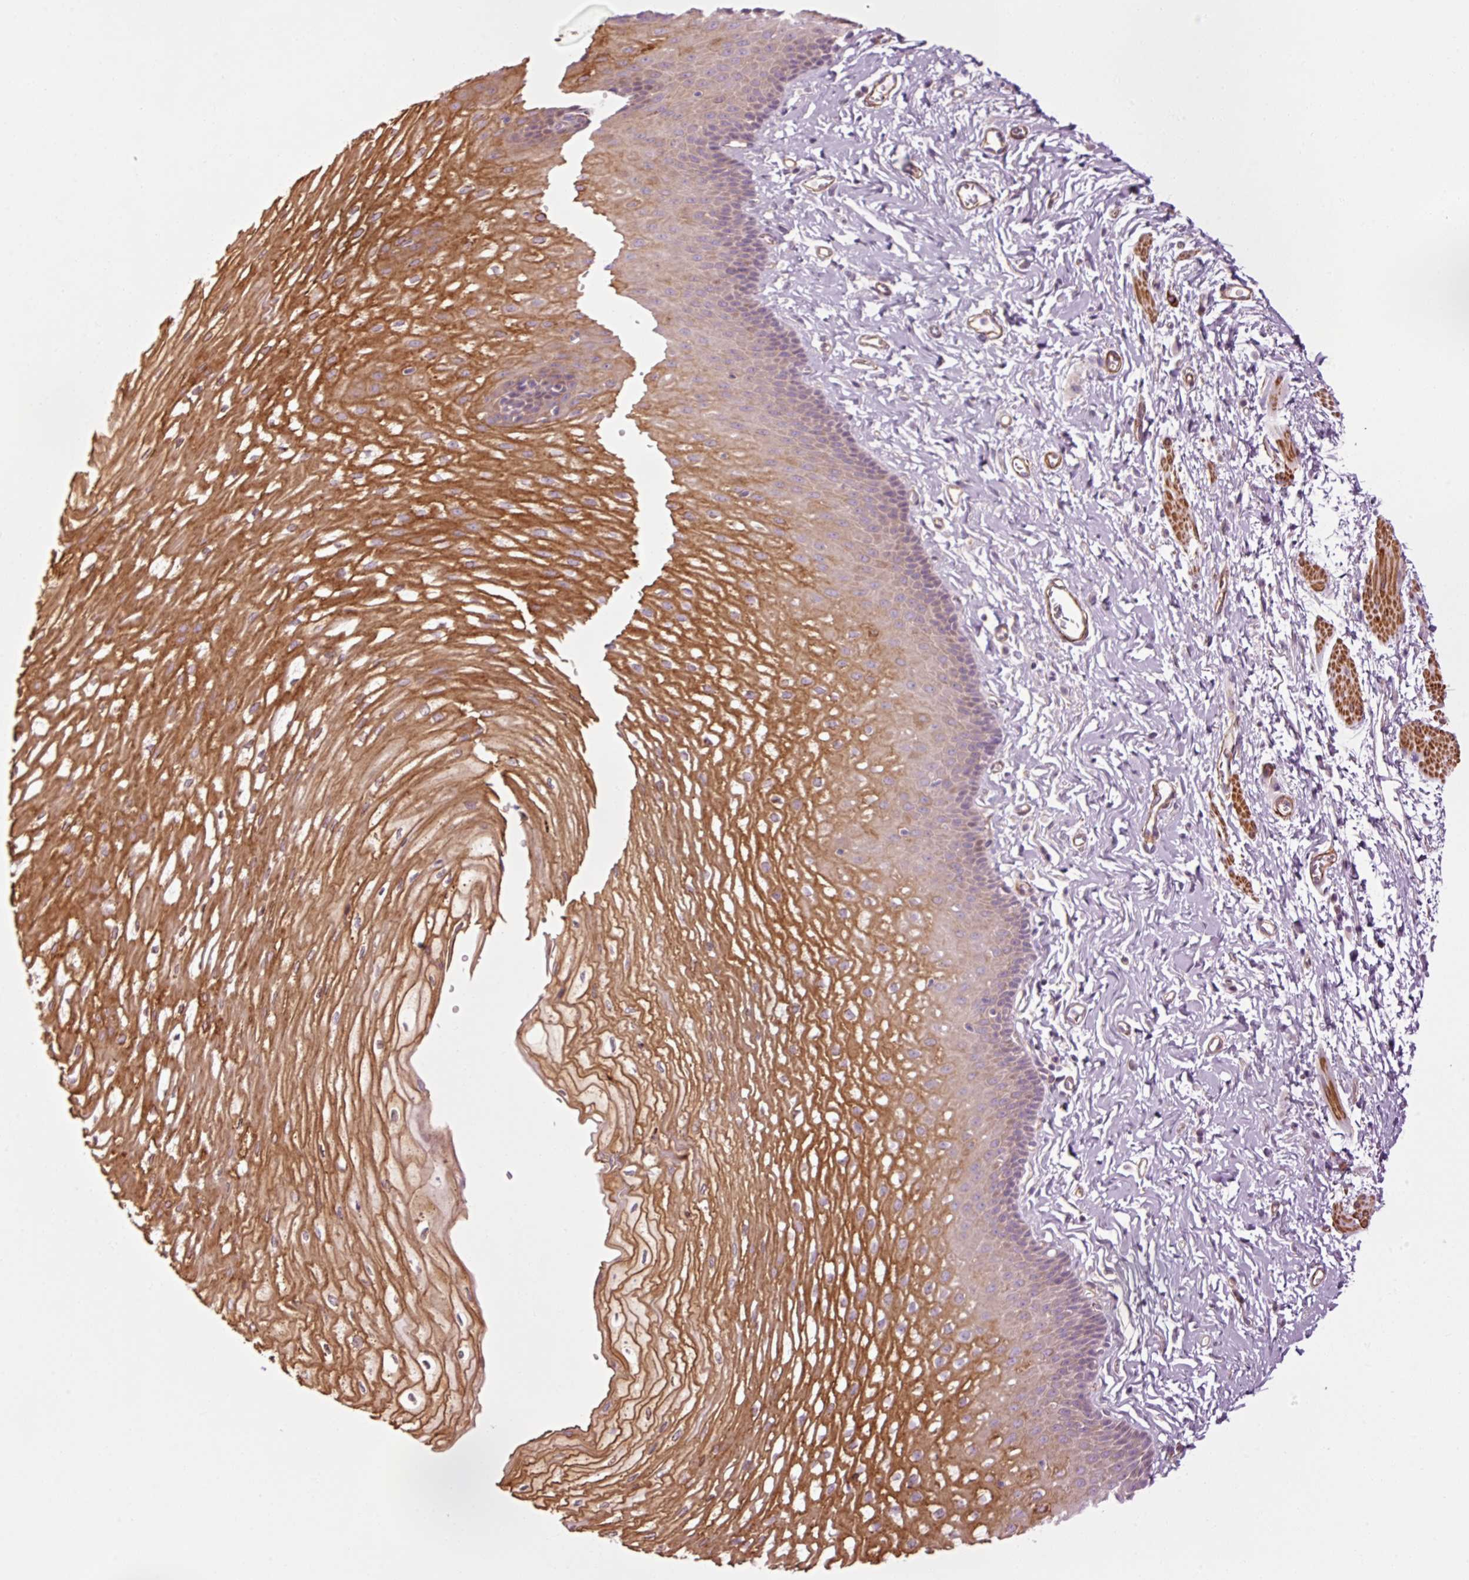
{"staining": {"intensity": "strong", "quantity": "25%-75%", "location": "cytoplasmic/membranous"}, "tissue": "esophagus", "cell_type": "Squamous epithelial cells", "image_type": "normal", "snomed": [{"axis": "morphology", "description": "Normal tissue, NOS"}, {"axis": "topography", "description": "Esophagus"}], "caption": "This image demonstrates immunohistochemistry (IHC) staining of normal esophagus, with high strong cytoplasmic/membranous staining in about 25%-75% of squamous epithelial cells.", "gene": "ANKRD20A1", "patient": {"sex": "male", "age": 70}}